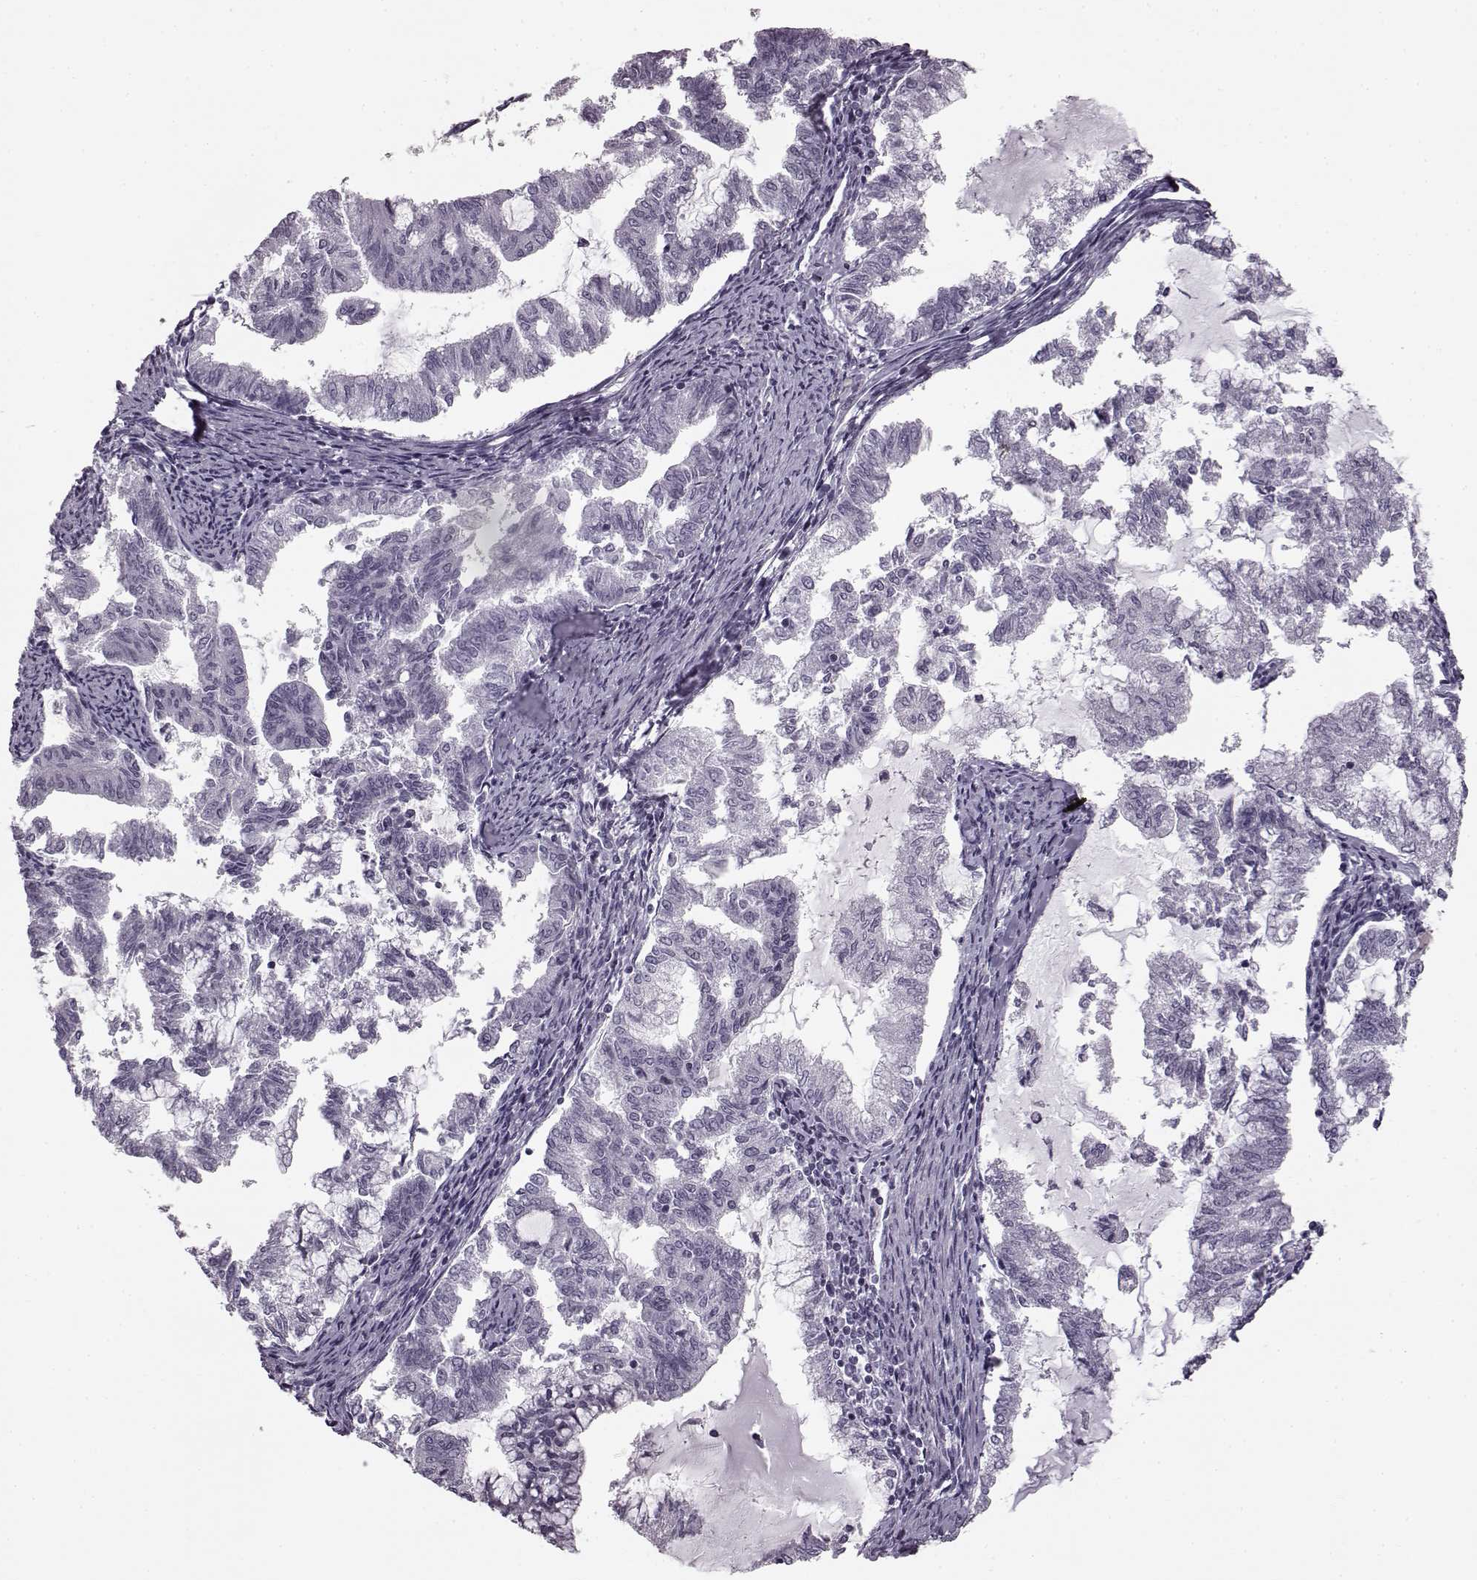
{"staining": {"intensity": "negative", "quantity": "none", "location": "none"}, "tissue": "endometrial cancer", "cell_type": "Tumor cells", "image_type": "cancer", "snomed": [{"axis": "morphology", "description": "Adenocarcinoma, NOS"}, {"axis": "topography", "description": "Endometrium"}], "caption": "Tumor cells show no significant expression in adenocarcinoma (endometrial).", "gene": "SEMG2", "patient": {"sex": "female", "age": 79}}